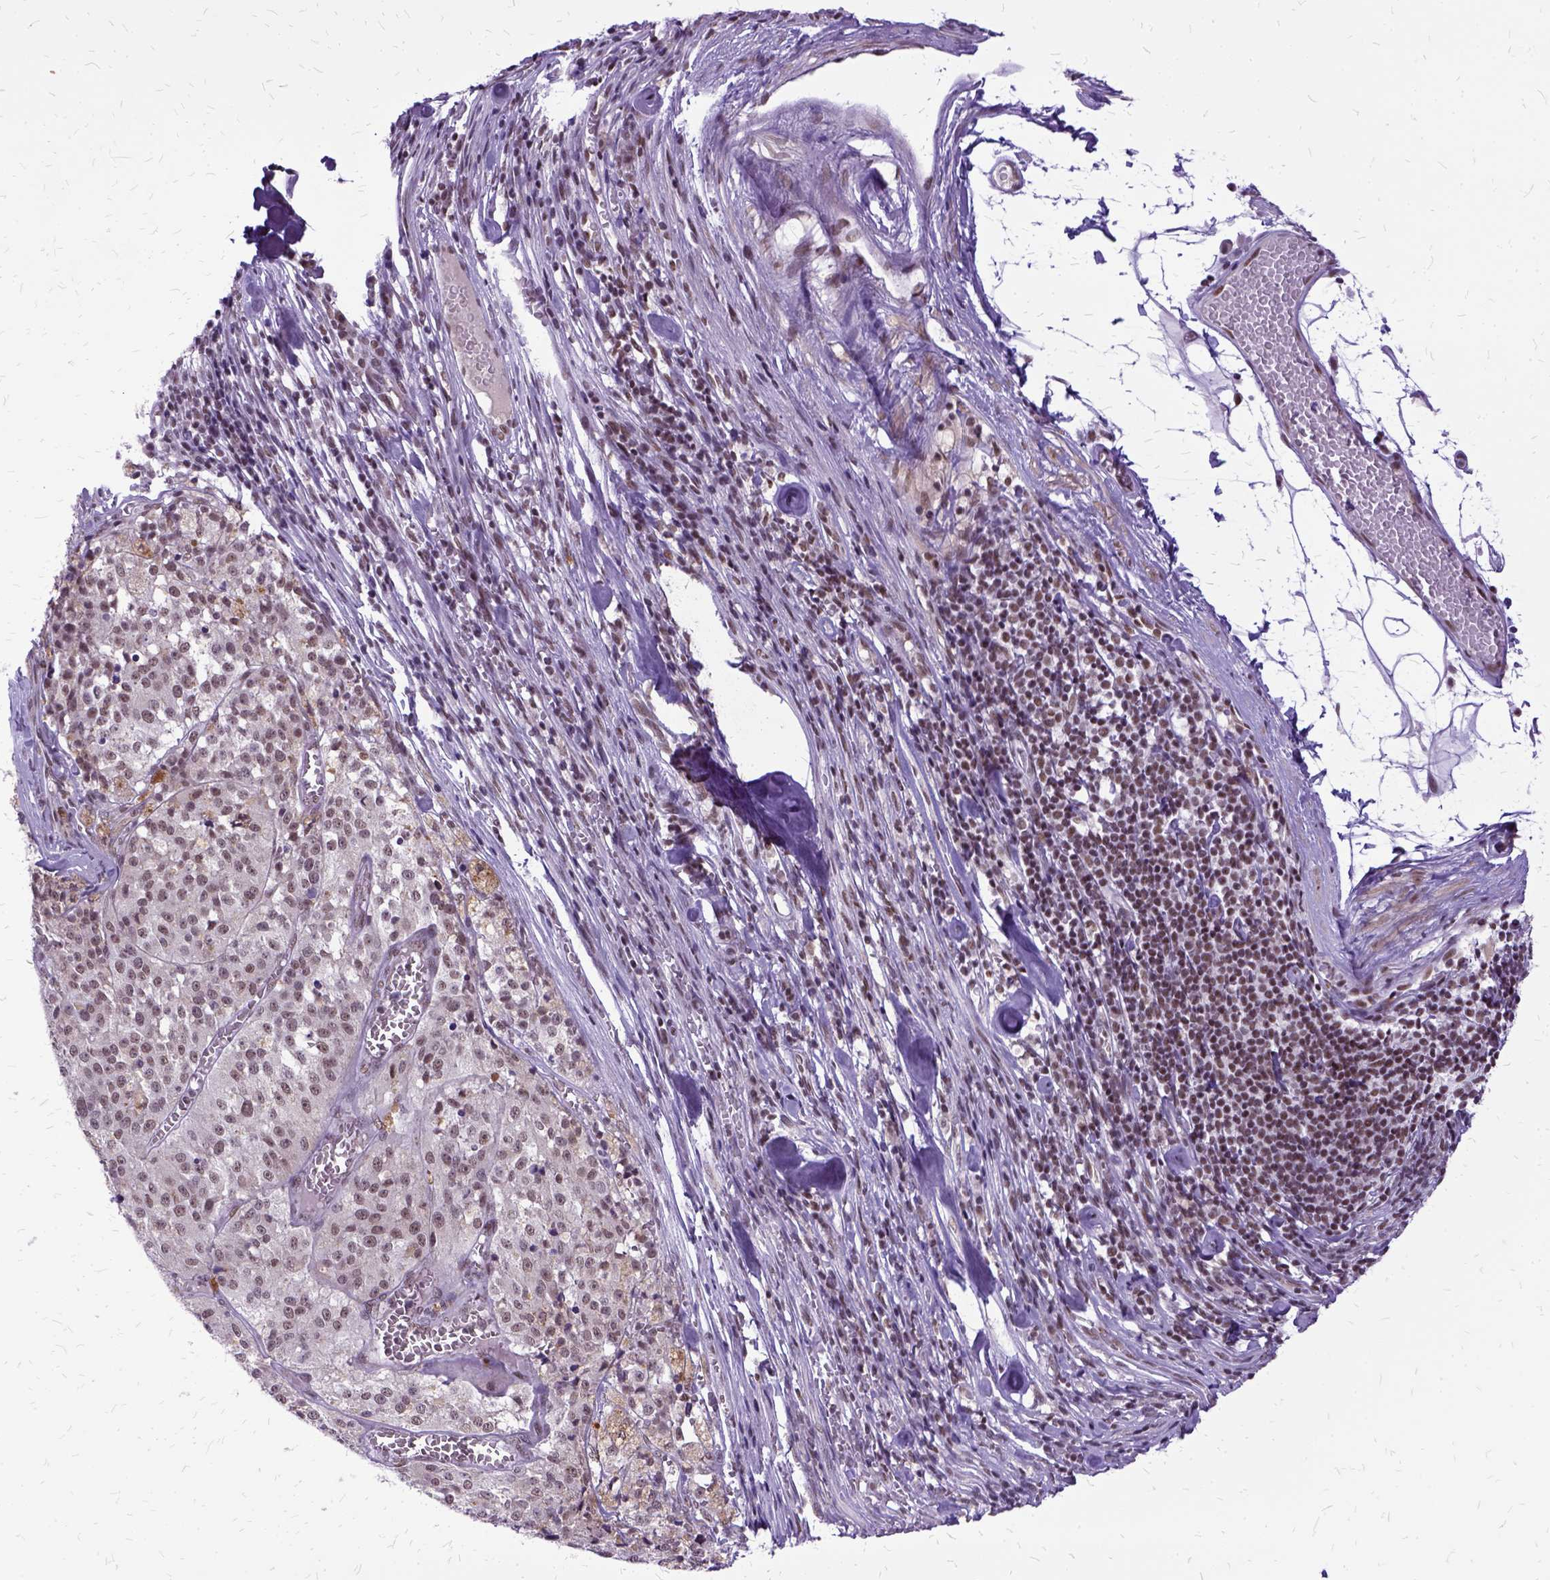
{"staining": {"intensity": "weak", "quantity": "25%-75%", "location": "nuclear"}, "tissue": "melanoma", "cell_type": "Tumor cells", "image_type": "cancer", "snomed": [{"axis": "morphology", "description": "Malignant melanoma, Metastatic site"}, {"axis": "topography", "description": "Lymph node"}], "caption": "This is an image of immunohistochemistry (IHC) staining of melanoma, which shows weak positivity in the nuclear of tumor cells.", "gene": "SETD1A", "patient": {"sex": "female", "age": 64}}